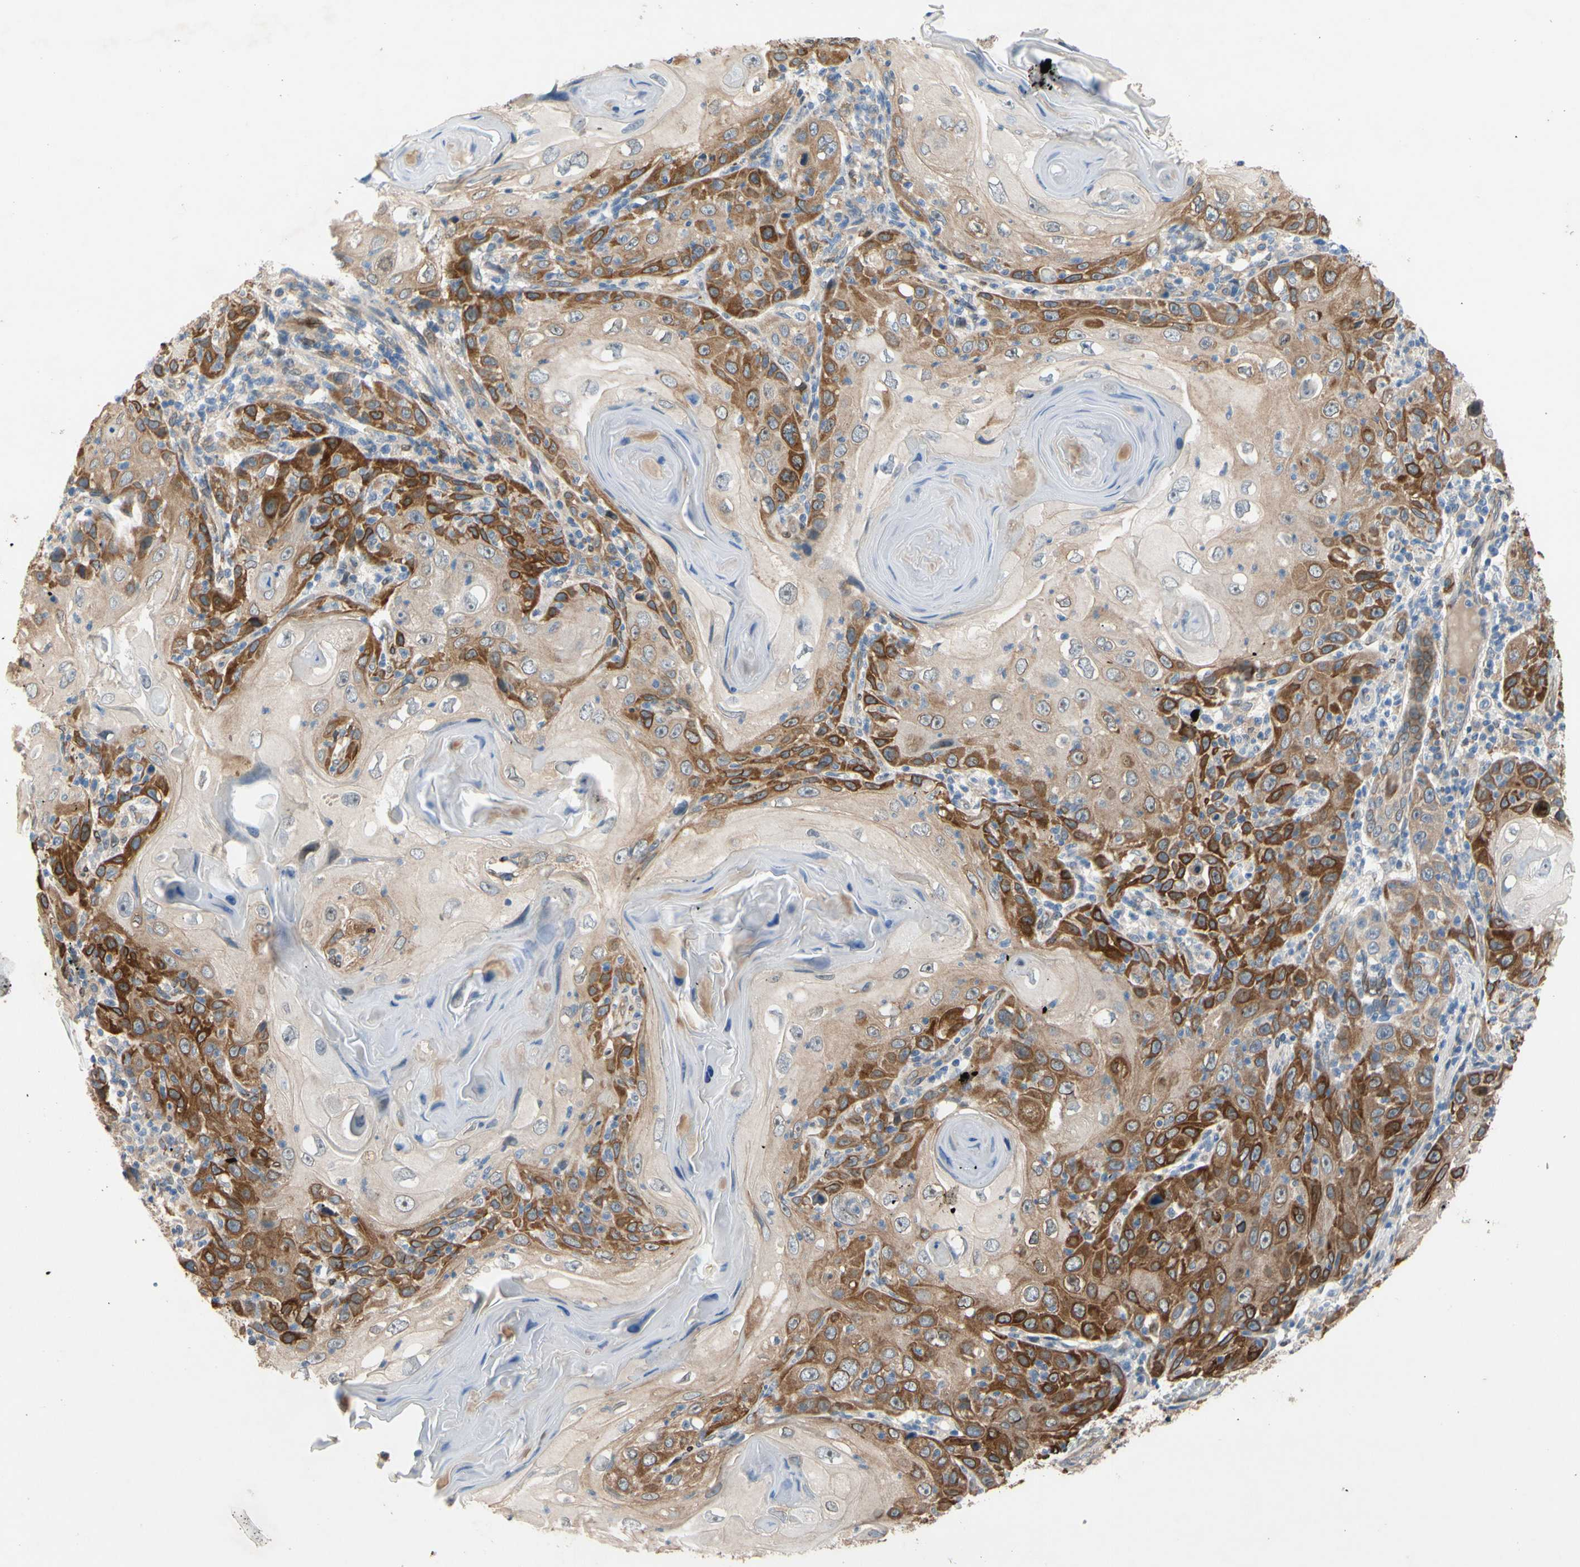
{"staining": {"intensity": "moderate", "quantity": ">75%", "location": "cytoplasmic/membranous"}, "tissue": "skin cancer", "cell_type": "Tumor cells", "image_type": "cancer", "snomed": [{"axis": "morphology", "description": "Squamous cell carcinoma, NOS"}, {"axis": "topography", "description": "Skin"}], "caption": "Human squamous cell carcinoma (skin) stained with a protein marker displays moderate staining in tumor cells.", "gene": "PRXL2A", "patient": {"sex": "female", "age": 88}}